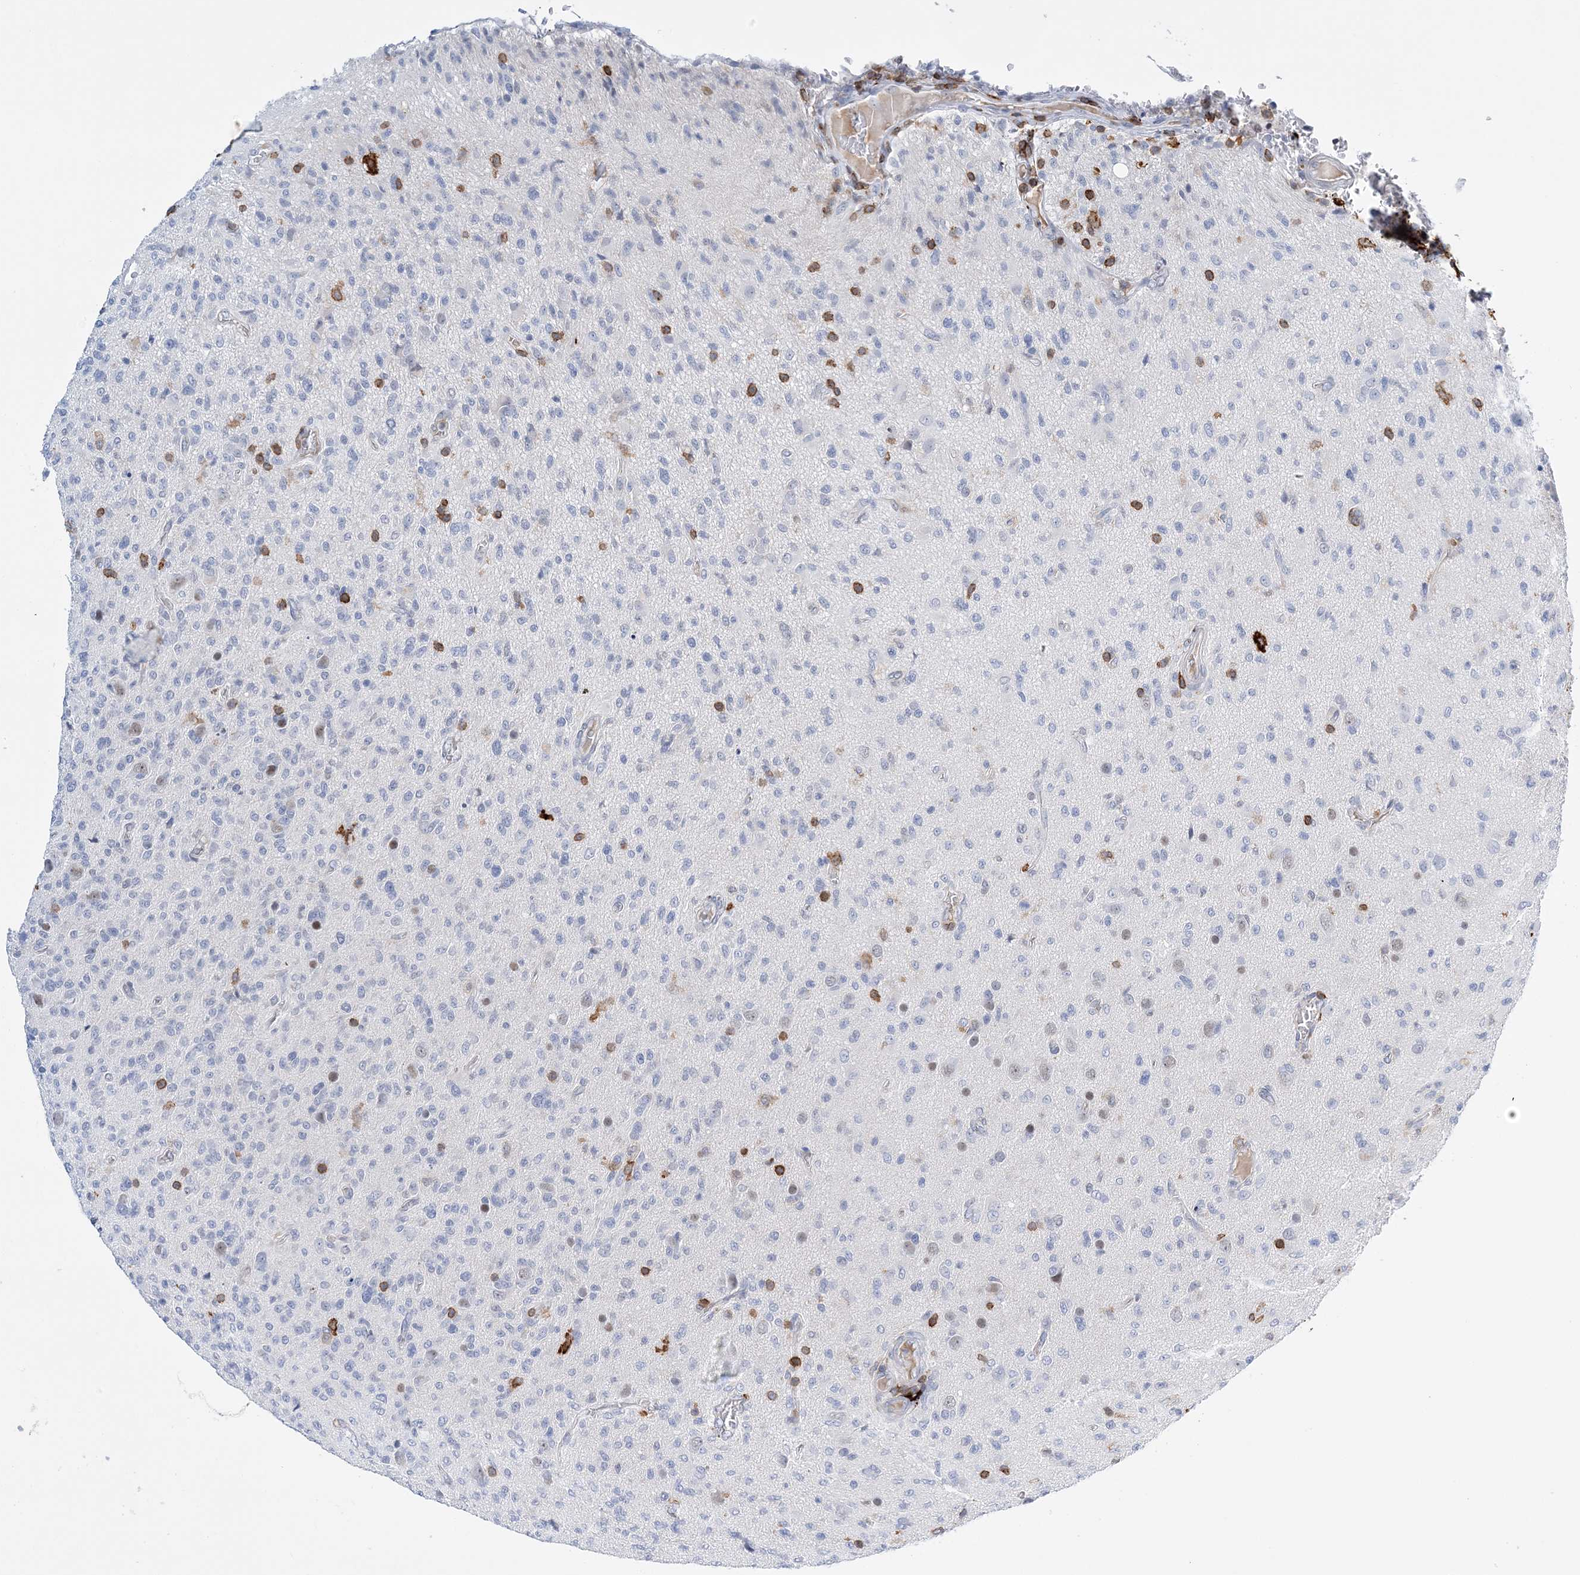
{"staining": {"intensity": "negative", "quantity": "none", "location": "none"}, "tissue": "glioma", "cell_type": "Tumor cells", "image_type": "cancer", "snomed": [{"axis": "morphology", "description": "Glioma, malignant, High grade"}, {"axis": "topography", "description": "Brain"}], "caption": "DAB immunohistochemical staining of malignant high-grade glioma shows no significant expression in tumor cells.", "gene": "PRMT9", "patient": {"sex": "female", "age": 57}}